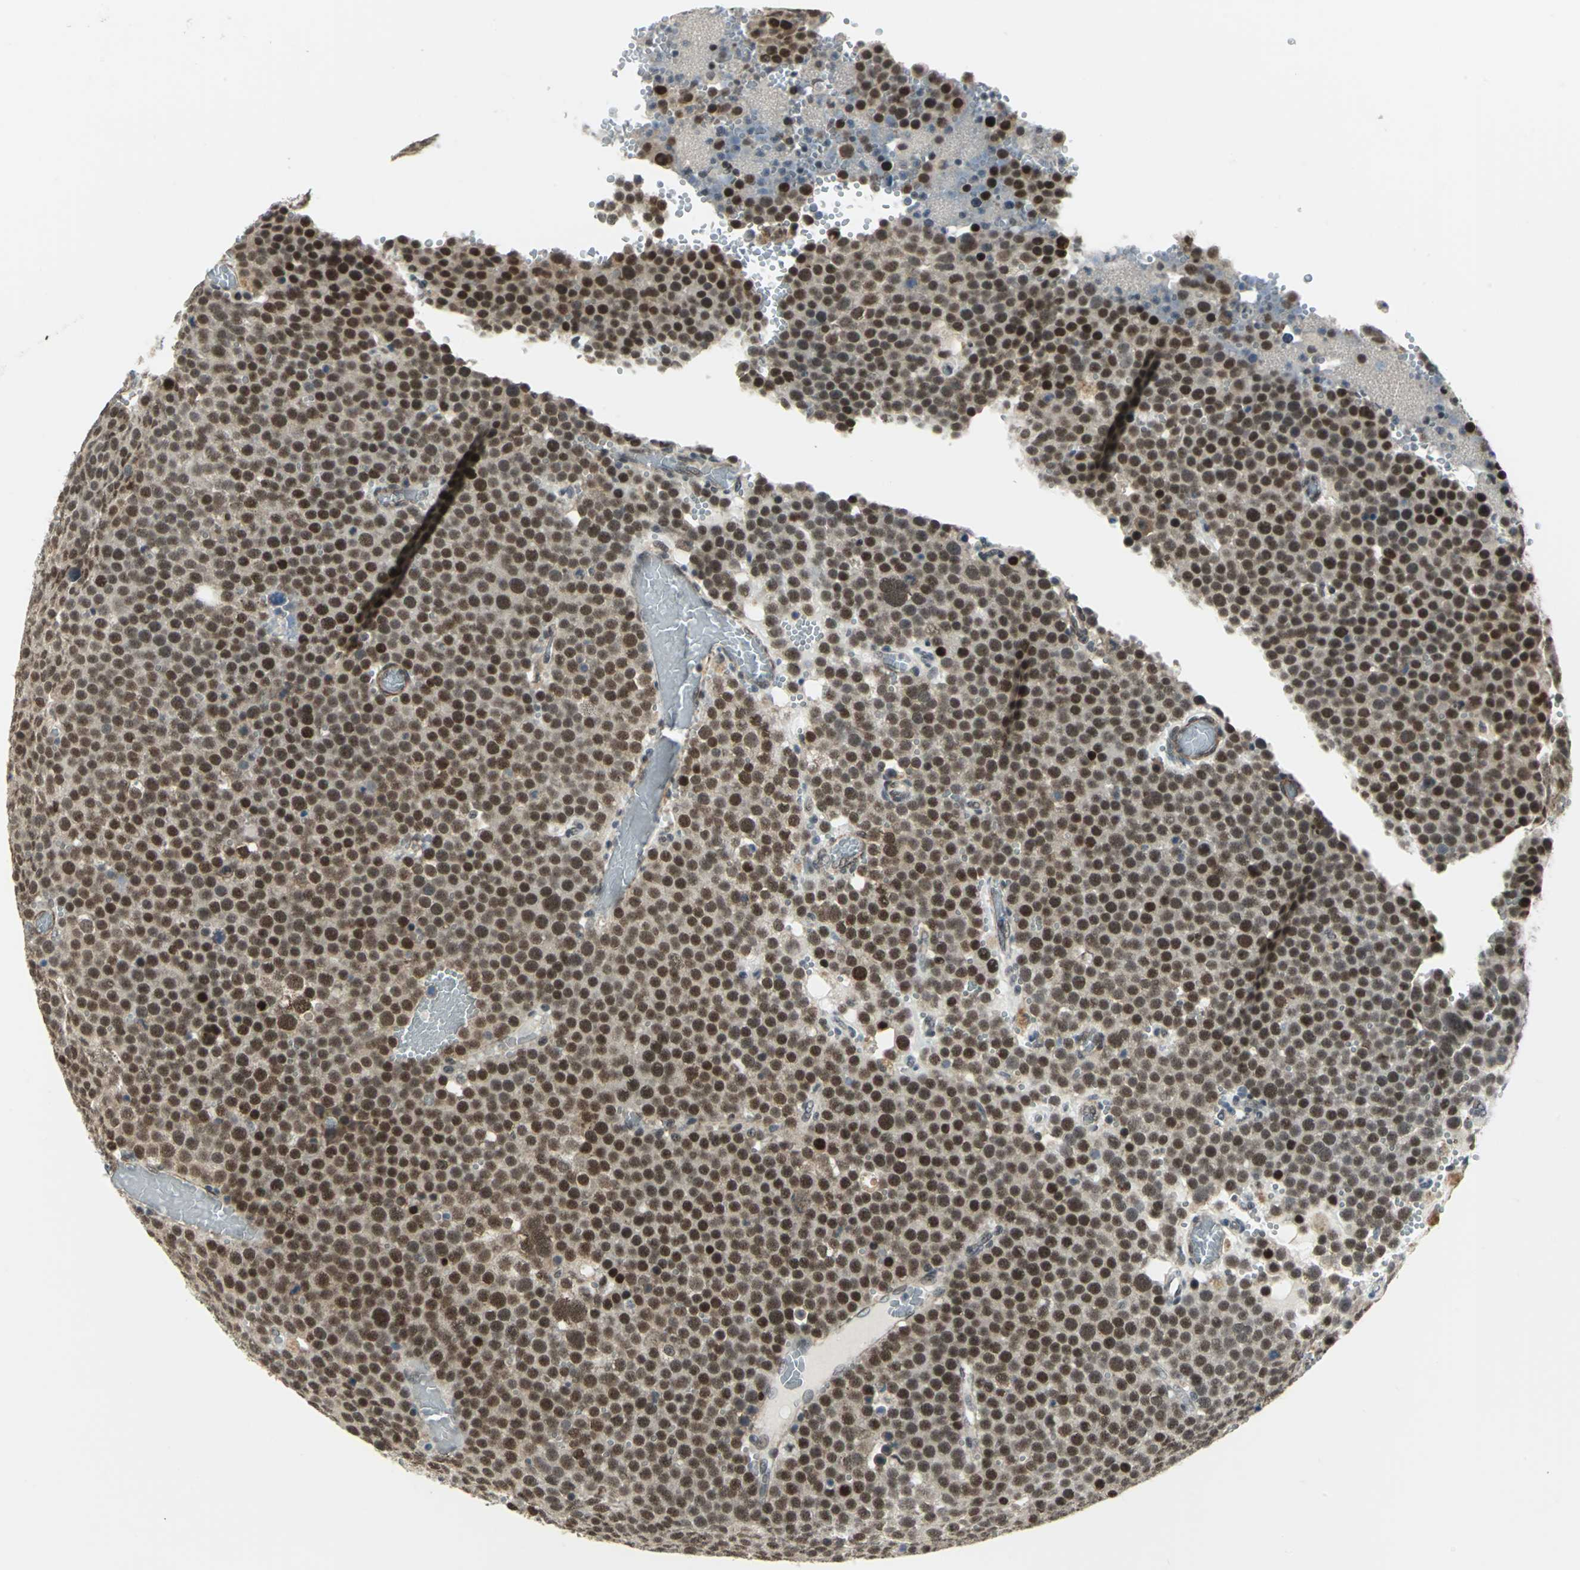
{"staining": {"intensity": "strong", "quantity": ">75%", "location": "cytoplasmic/membranous,nuclear"}, "tissue": "testis cancer", "cell_type": "Tumor cells", "image_type": "cancer", "snomed": [{"axis": "morphology", "description": "Seminoma, NOS"}, {"axis": "topography", "description": "Testis"}], "caption": "Brown immunohistochemical staining in human testis cancer reveals strong cytoplasmic/membranous and nuclear staining in approximately >75% of tumor cells. Nuclei are stained in blue.", "gene": "MTA1", "patient": {"sex": "male", "age": 71}}